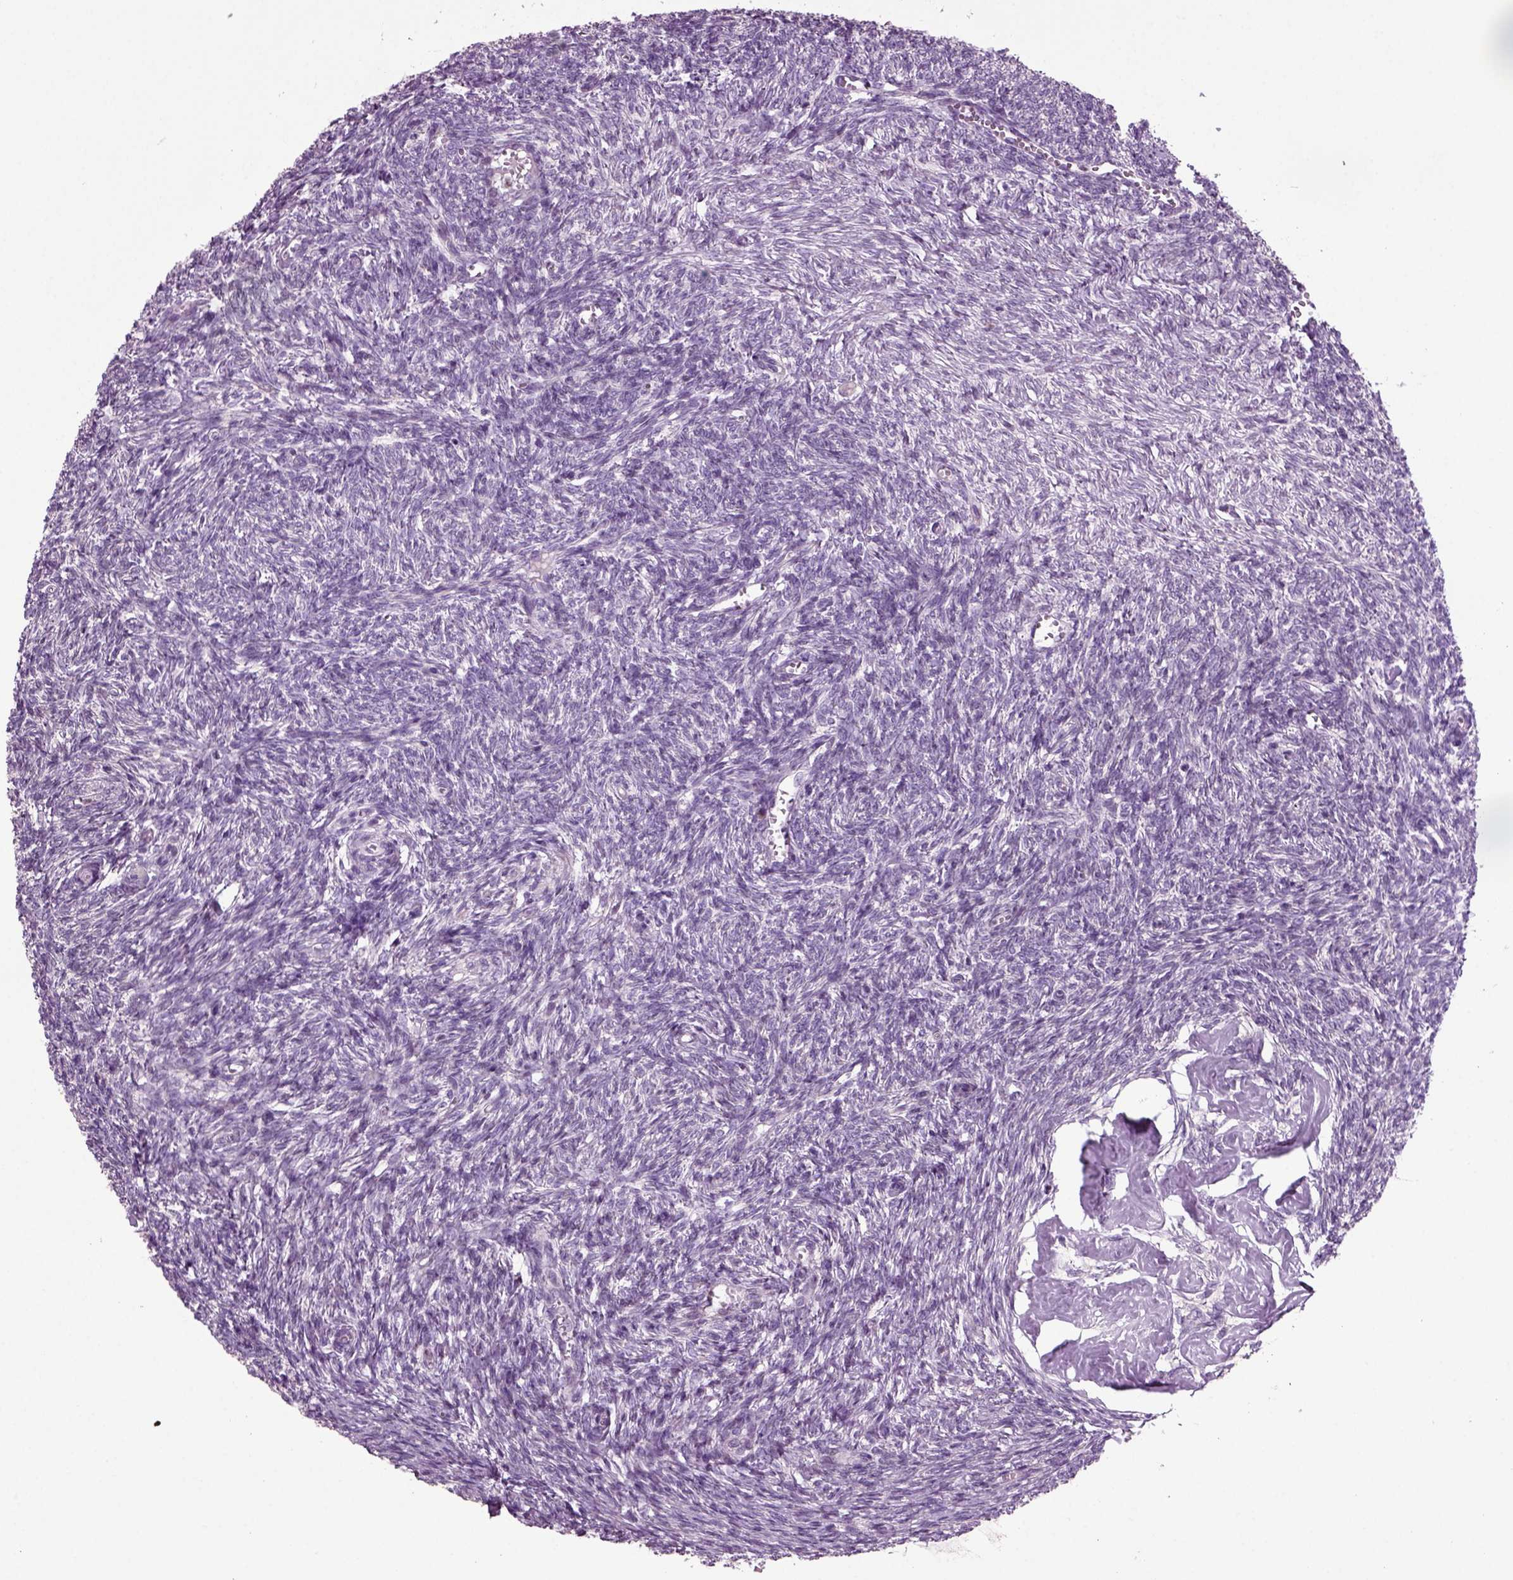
{"staining": {"intensity": "negative", "quantity": "none", "location": "none"}, "tissue": "ovary", "cell_type": "Follicle cells", "image_type": "normal", "snomed": [{"axis": "morphology", "description": "Normal tissue, NOS"}, {"axis": "topography", "description": "Ovary"}], "caption": "The image reveals no staining of follicle cells in unremarkable ovary.", "gene": "ARID3A", "patient": {"sex": "female", "age": 43}}